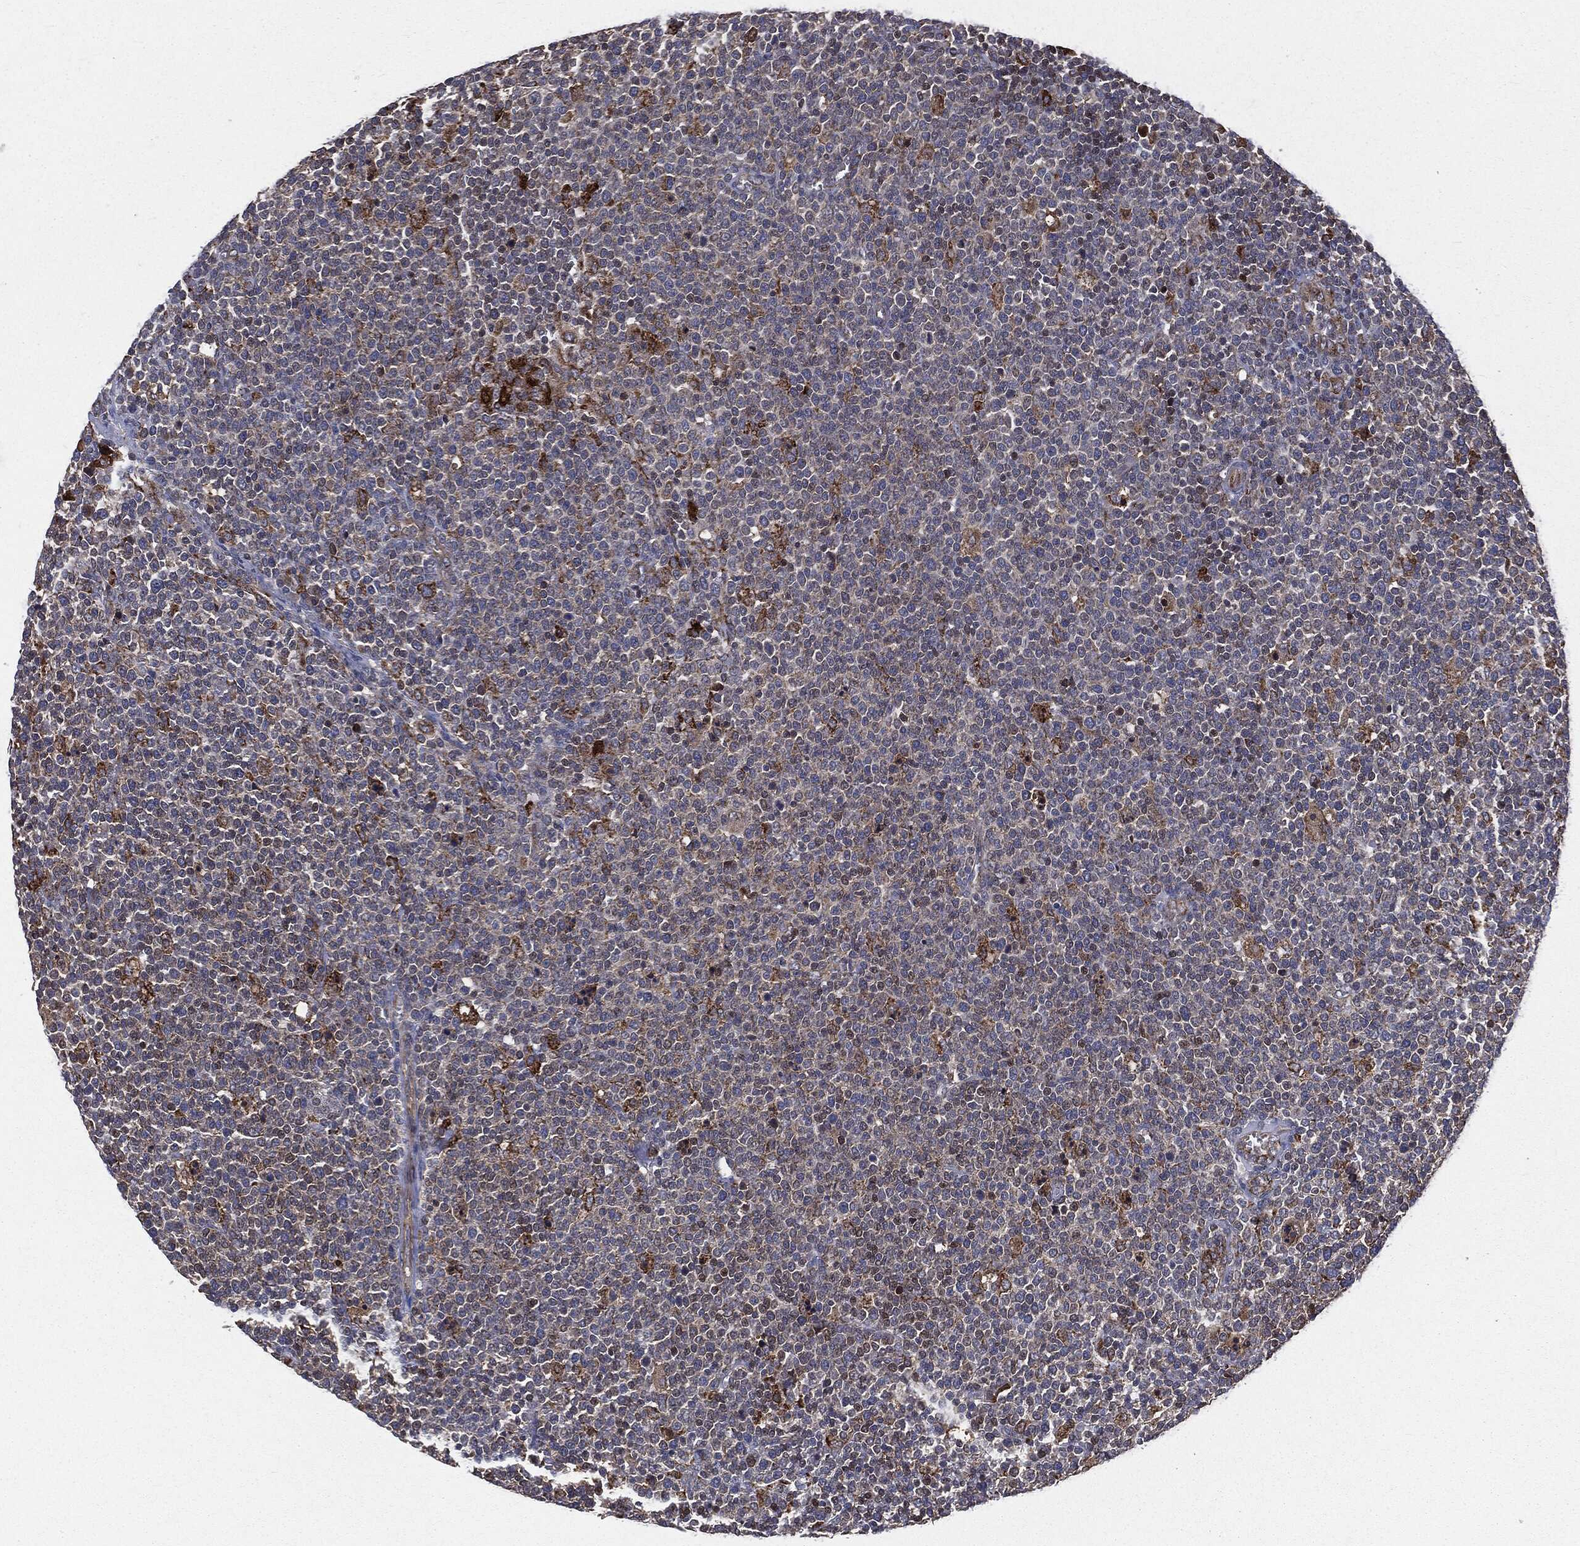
{"staining": {"intensity": "strong", "quantity": "<25%", "location": "cytoplasmic/membranous"}, "tissue": "lymphoma", "cell_type": "Tumor cells", "image_type": "cancer", "snomed": [{"axis": "morphology", "description": "Malignant lymphoma, non-Hodgkin's type, High grade"}, {"axis": "topography", "description": "Lymph node"}], "caption": "Immunohistochemistry (IHC) histopathology image of neoplastic tissue: human malignant lymphoma, non-Hodgkin's type (high-grade) stained using immunohistochemistry displays medium levels of strong protein expression localized specifically in the cytoplasmic/membranous of tumor cells, appearing as a cytoplasmic/membranous brown color.", "gene": "PLOD3", "patient": {"sex": "male", "age": 61}}